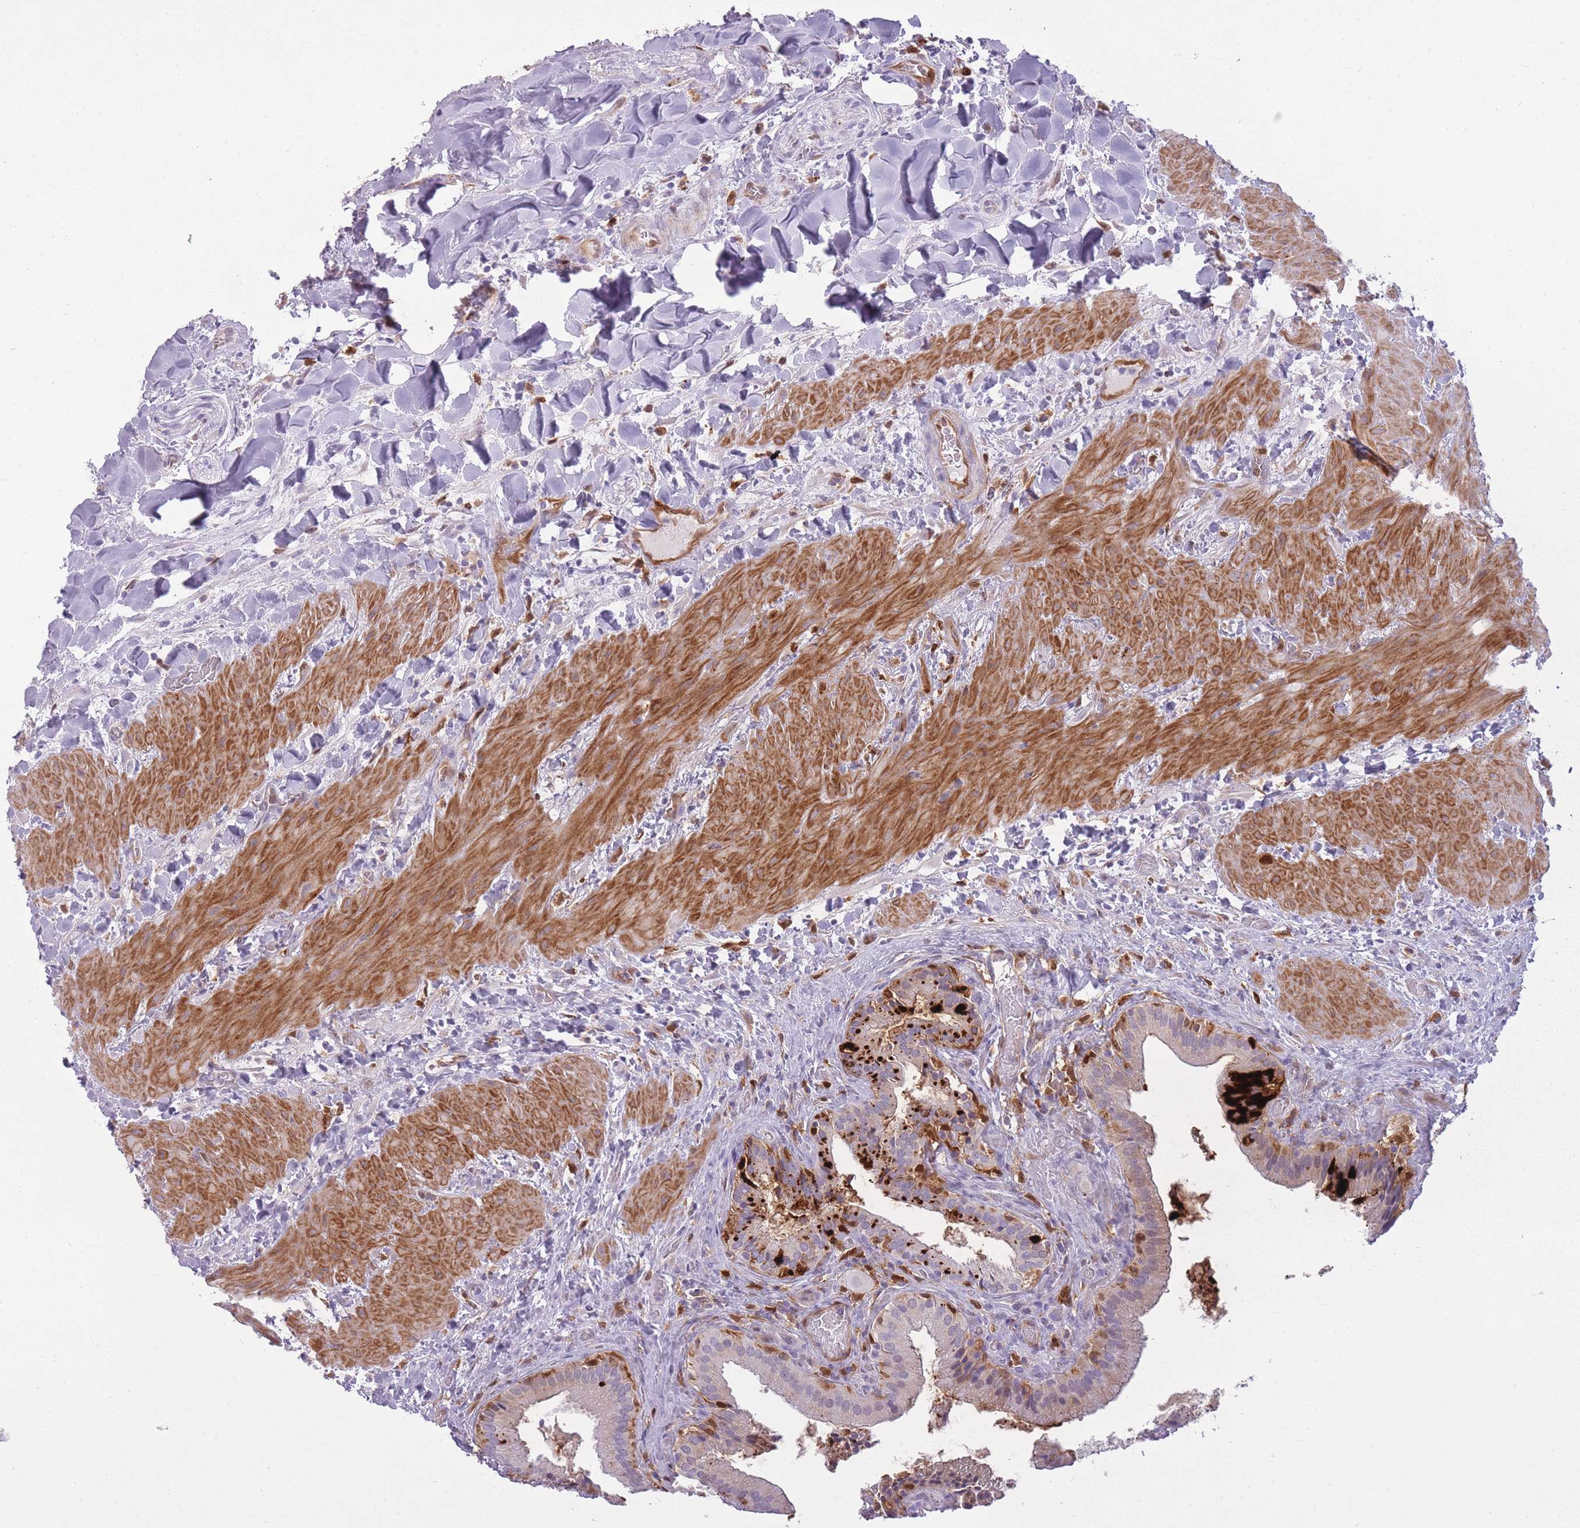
{"staining": {"intensity": "moderate", "quantity": "25%-75%", "location": "cytoplasmic/membranous"}, "tissue": "gallbladder", "cell_type": "Glandular cells", "image_type": "normal", "snomed": [{"axis": "morphology", "description": "Normal tissue, NOS"}, {"axis": "topography", "description": "Gallbladder"}], "caption": "Immunohistochemistry image of benign gallbladder: gallbladder stained using immunohistochemistry (IHC) exhibits medium levels of moderate protein expression localized specifically in the cytoplasmic/membranous of glandular cells, appearing as a cytoplasmic/membranous brown color.", "gene": "LGALS9B", "patient": {"sex": "male", "age": 24}}